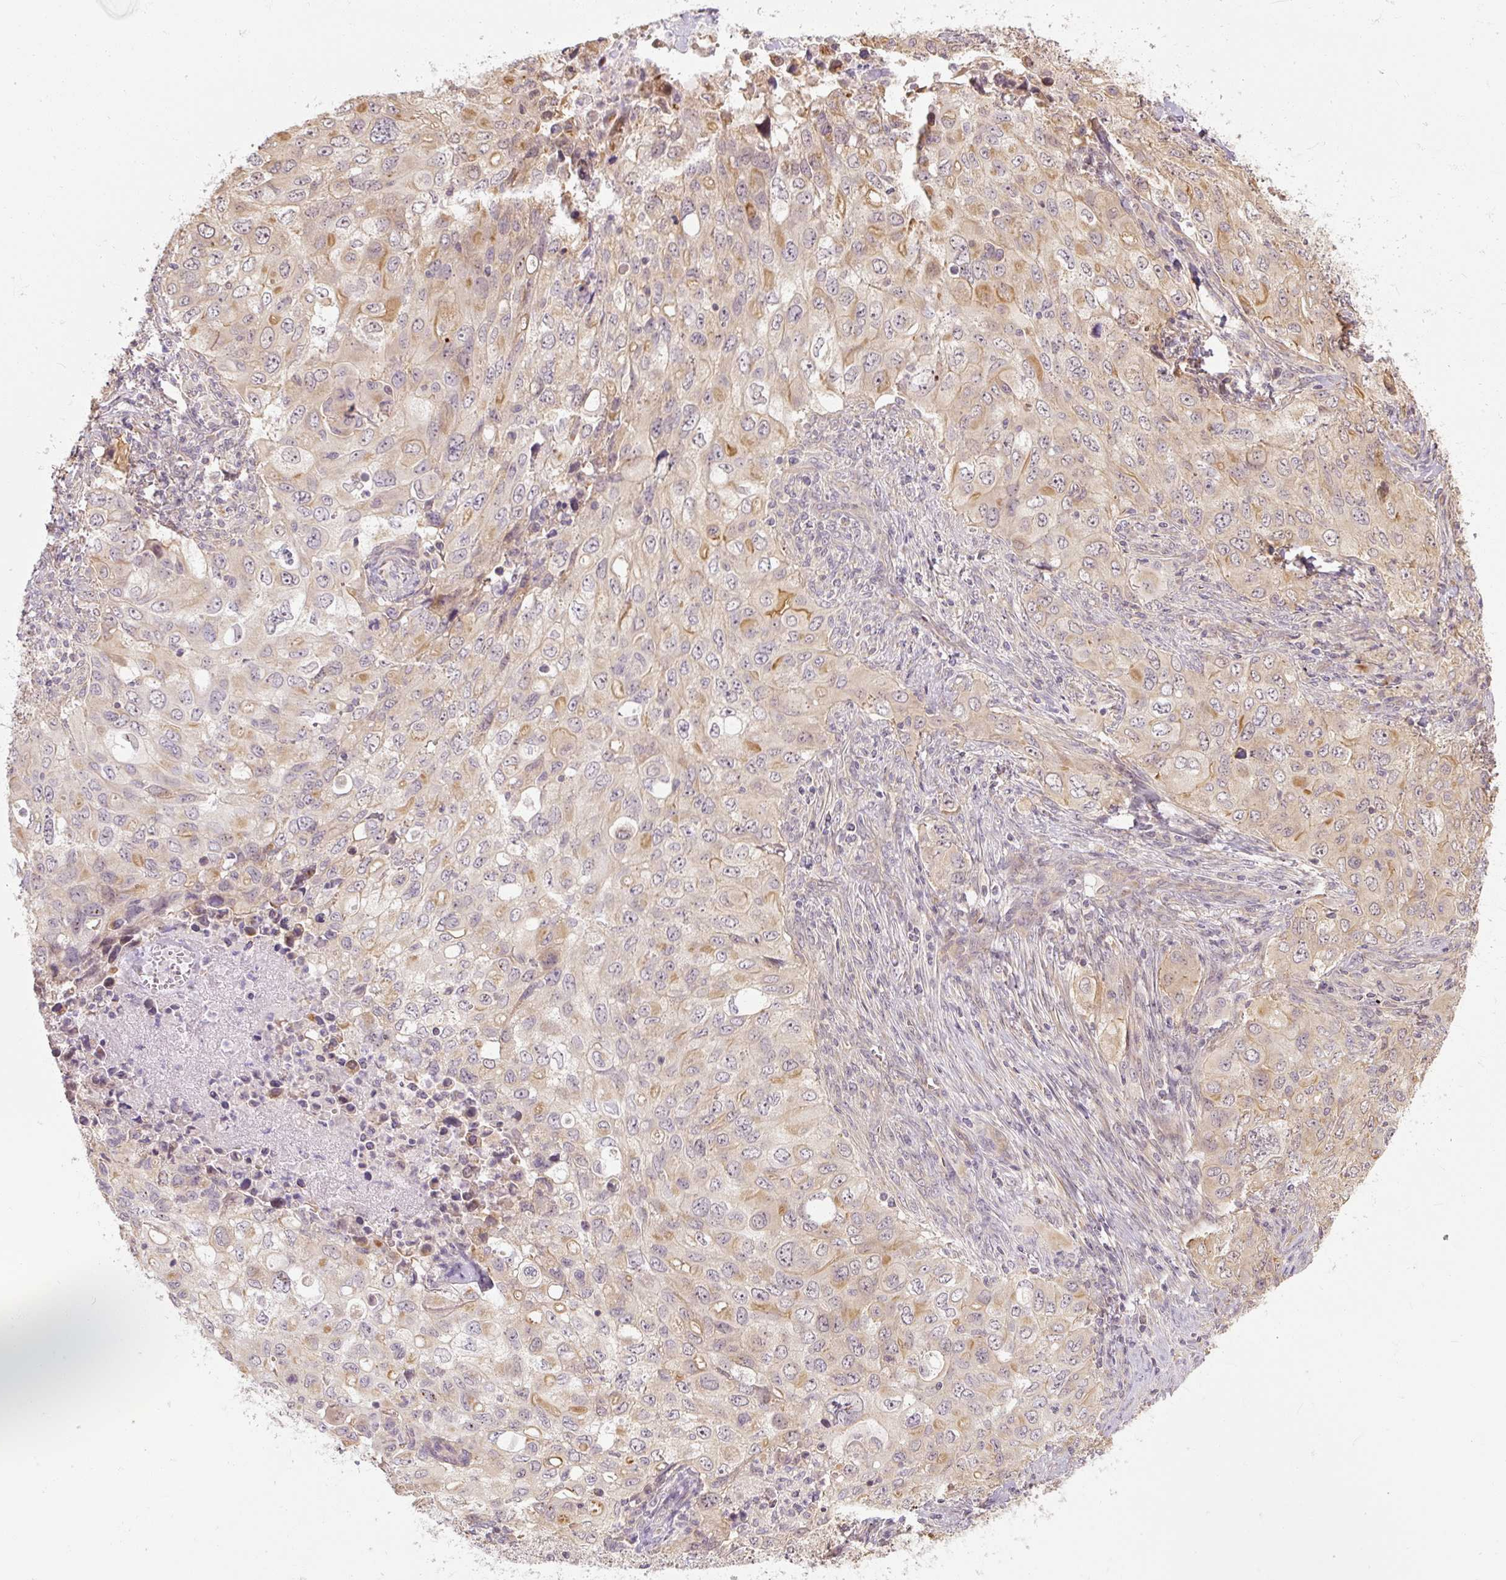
{"staining": {"intensity": "weak", "quantity": "<25%", "location": "cytoplasmic/membranous,nuclear"}, "tissue": "lung cancer", "cell_type": "Tumor cells", "image_type": "cancer", "snomed": [{"axis": "morphology", "description": "Adenocarcinoma, NOS"}, {"axis": "morphology", "description": "Adenocarcinoma, metastatic, NOS"}, {"axis": "topography", "description": "Lymph node"}, {"axis": "topography", "description": "Lung"}], "caption": "This image is of lung adenocarcinoma stained with IHC to label a protein in brown with the nuclei are counter-stained blue. There is no positivity in tumor cells.", "gene": "RB1CC1", "patient": {"sex": "female", "age": 42}}